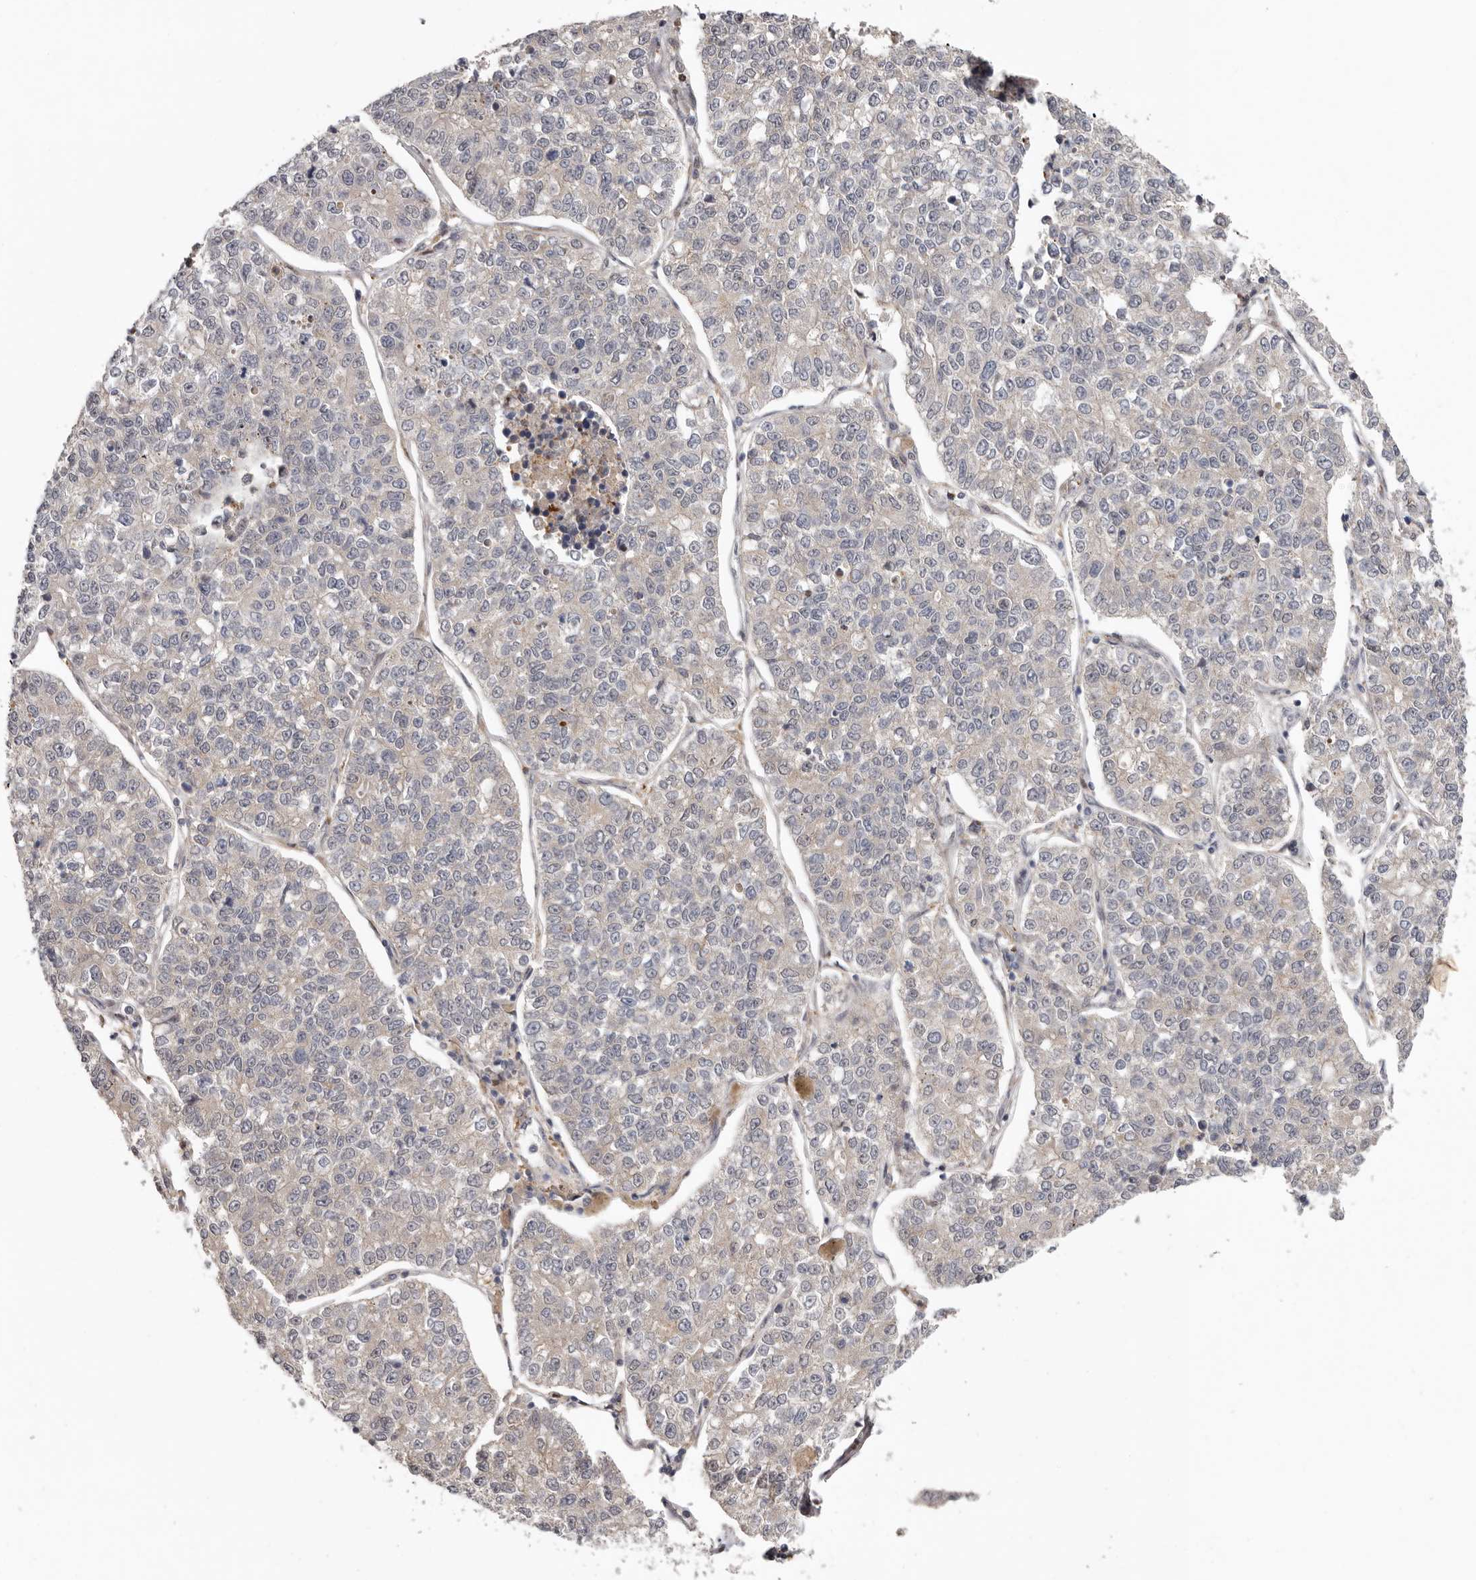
{"staining": {"intensity": "negative", "quantity": "none", "location": "none"}, "tissue": "lung cancer", "cell_type": "Tumor cells", "image_type": "cancer", "snomed": [{"axis": "morphology", "description": "Adenocarcinoma, NOS"}, {"axis": "topography", "description": "Lung"}], "caption": "Immunohistochemical staining of human lung adenocarcinoma displays no significant positivity in tumor cells.", "gene": "MSRB2", "patient": {"sex": "male", "age": 49}}